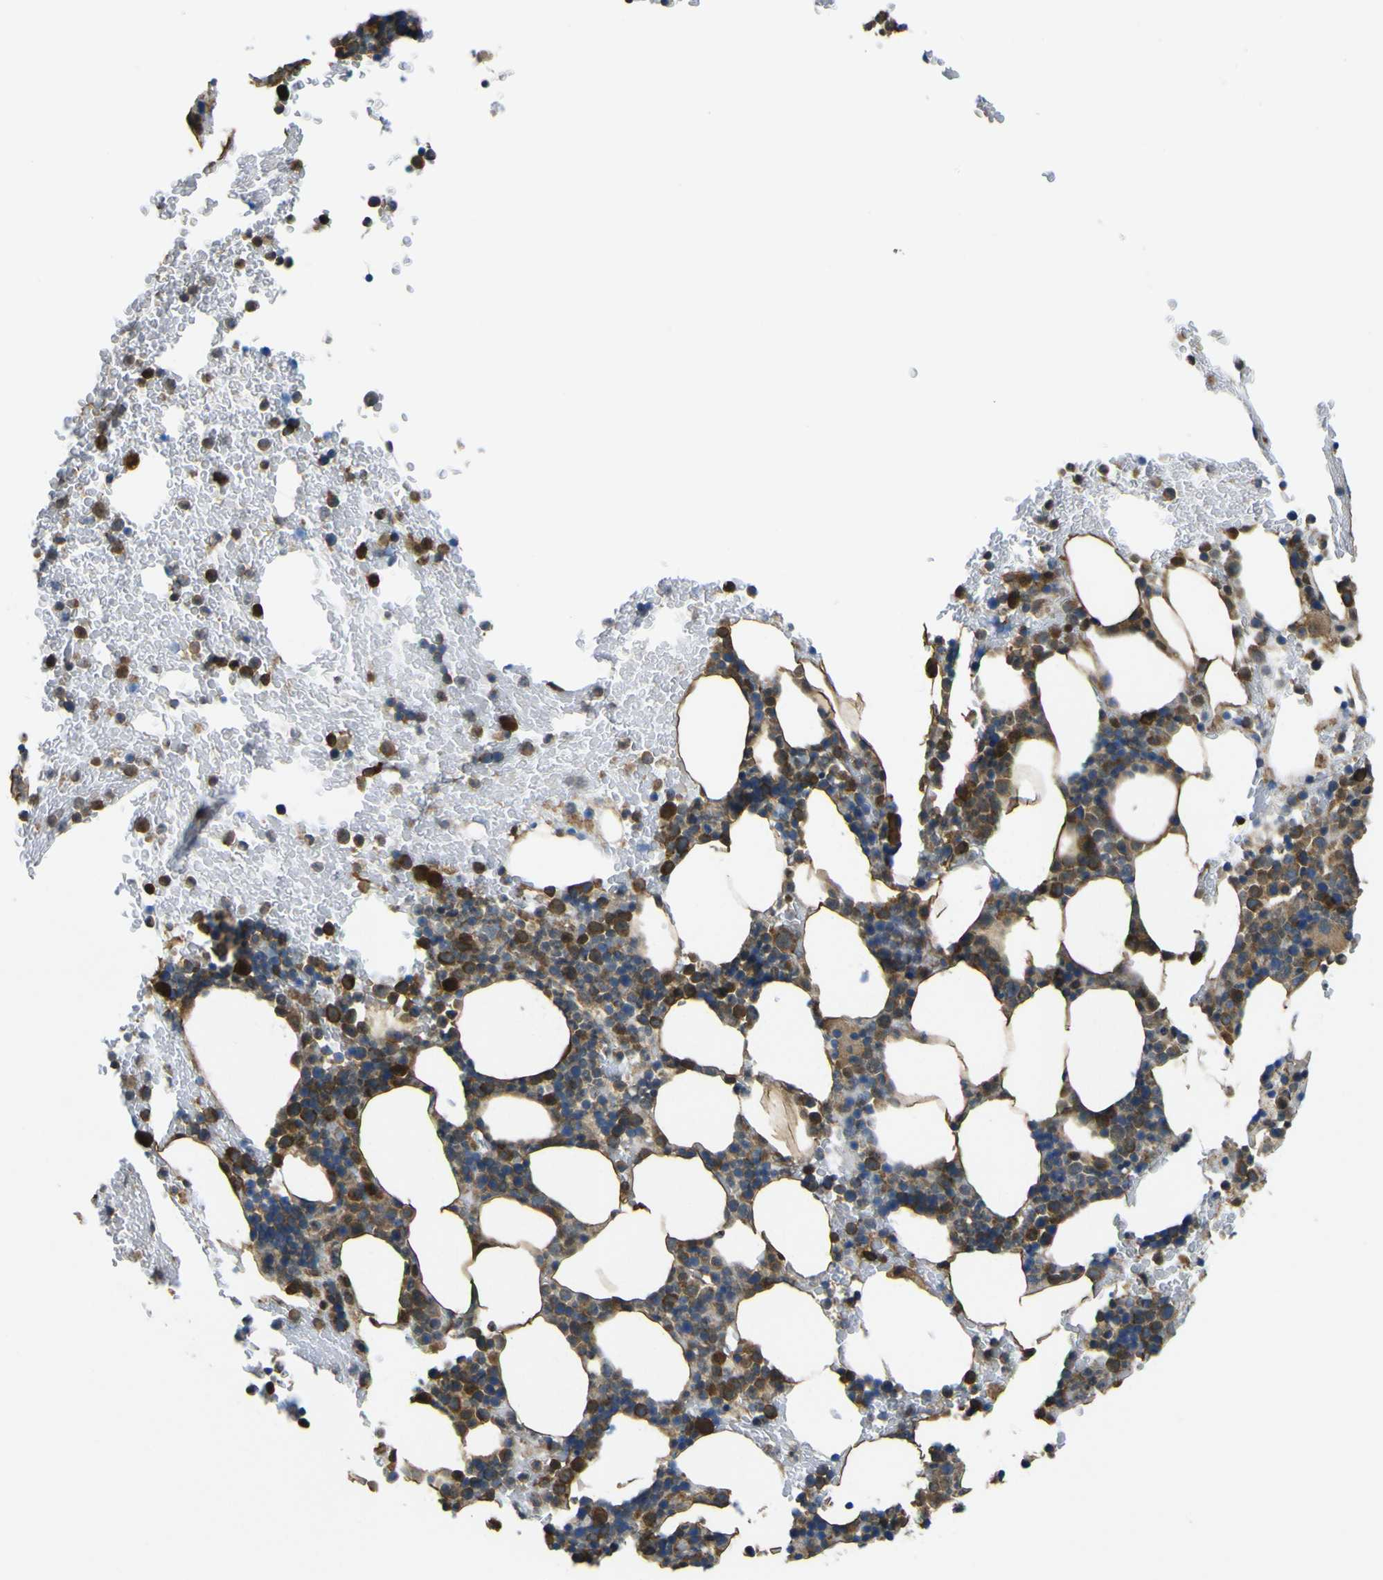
{"staining": {"intensity": "moderate", "quantity": ">75%", "location": "cytoplasmic/membranous"}, "tissue": "bone marrow", "cell_type": "Hematopoietic cells", "image_type": "normal", "snomed": [{"axis": "morphology", "description": "Normal tissue, NOS"}, {"axis": "morphology", "description": "Inflammation, NOS"}, {"axis": "topography", "description": "Bone marrow"}], "caption": "The photomicrograph reveals staining of benign bone marrow, revealing moderate cytoplasmic/membranous protein staining (brown color) within hematopoietic cells.", "gene": "YWHAG", "patient": {"sex": "female", "age": 70}}